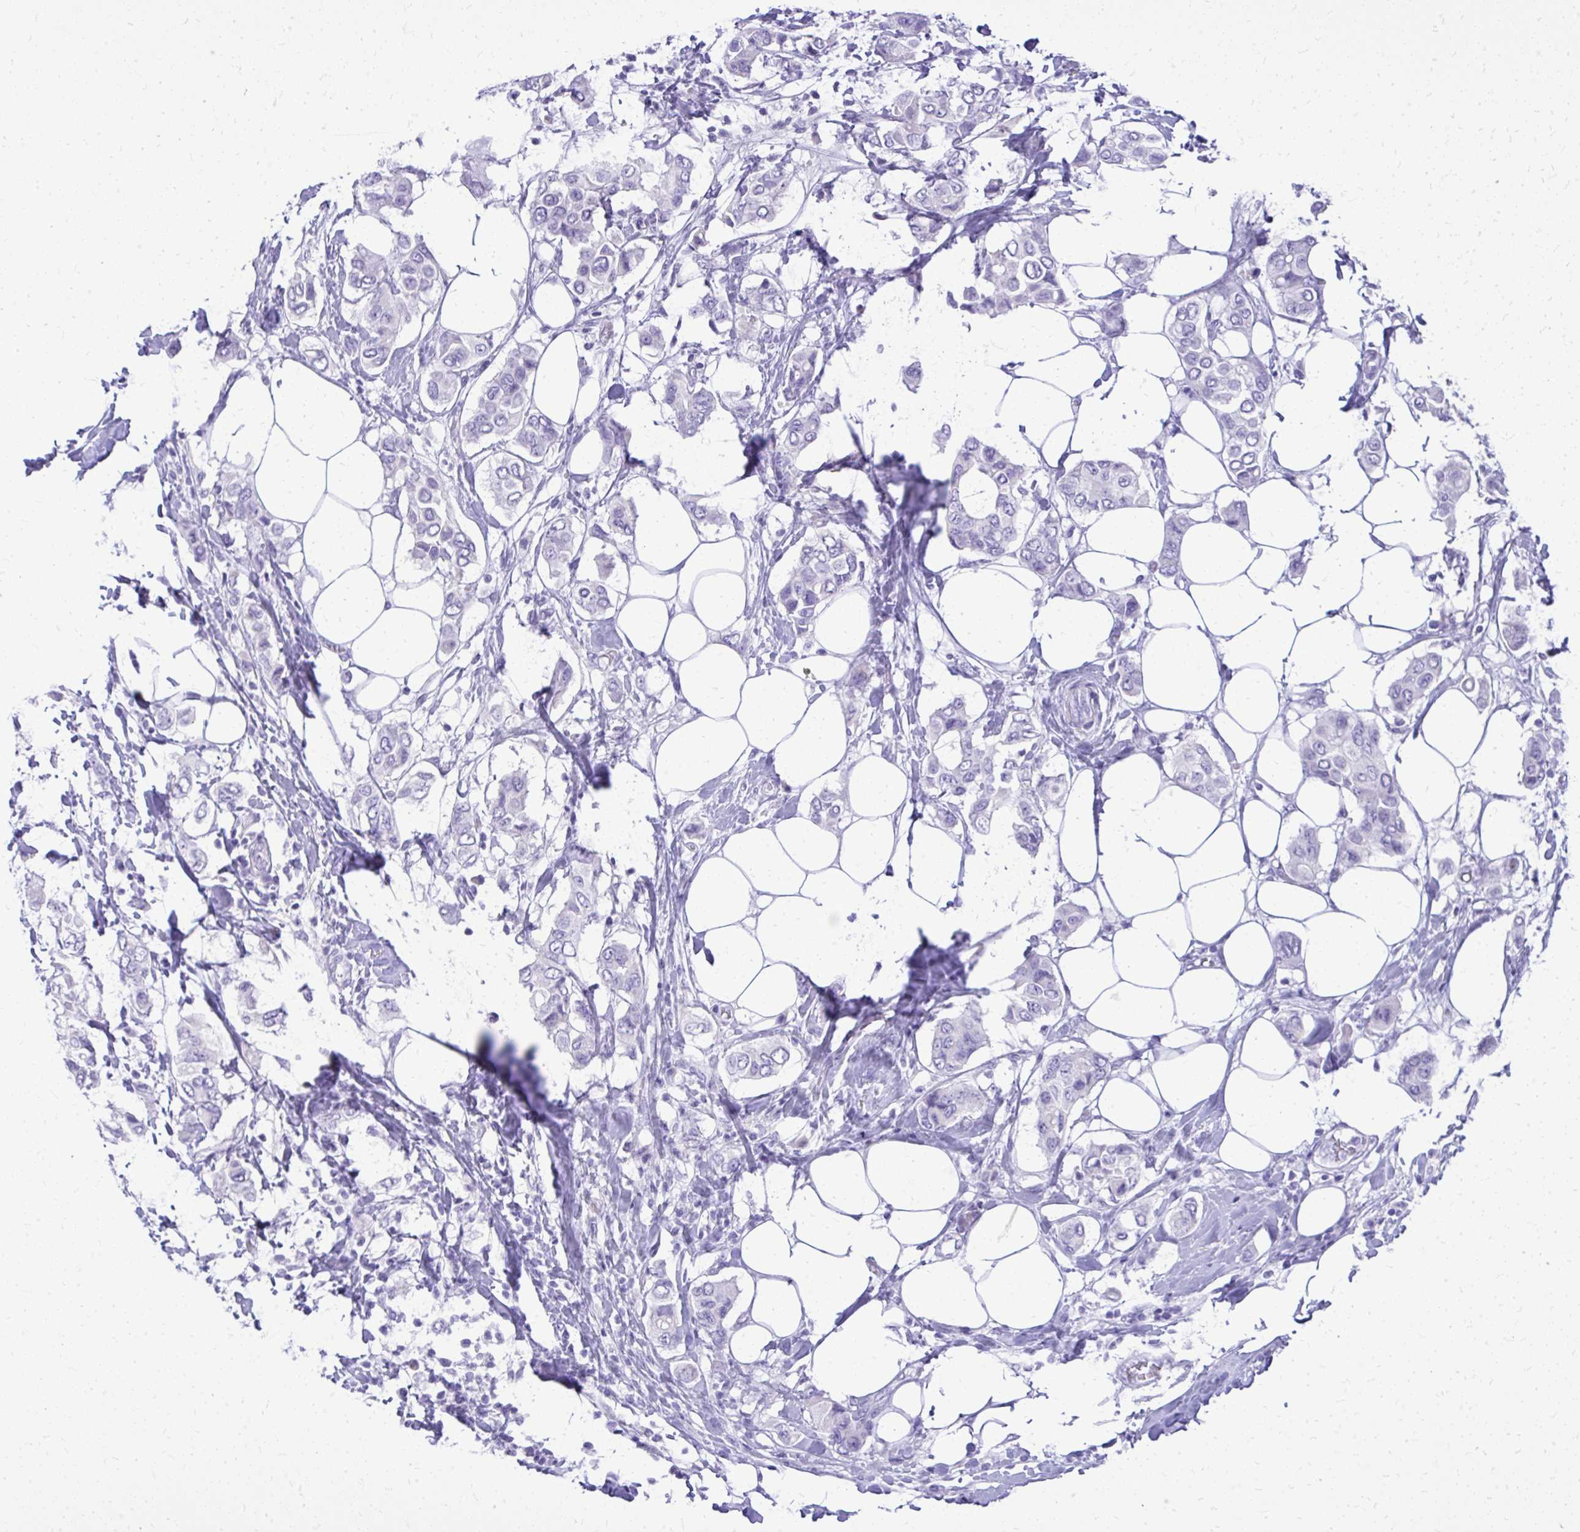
{"staining": {"intensity": "negative", "quantity": "none", "location": "none"}, "tissue": "breast cancer", "cell_type": "Tumor cells", "image_type": "cancer", "snomed": [{"axis": "morphology", "description": "Lobular carcinoma"}, {"axis": "topography", "description": "Breast"}], "caption": "Immunohistochemistry (IHC) micrograph of human breast cancer (lobular carcinoma) stained for a protein (brown), which demonstrates no expression in tumor cells.", "gene": "BCL6B", "patient": {"sex": "female", "age": 51}}